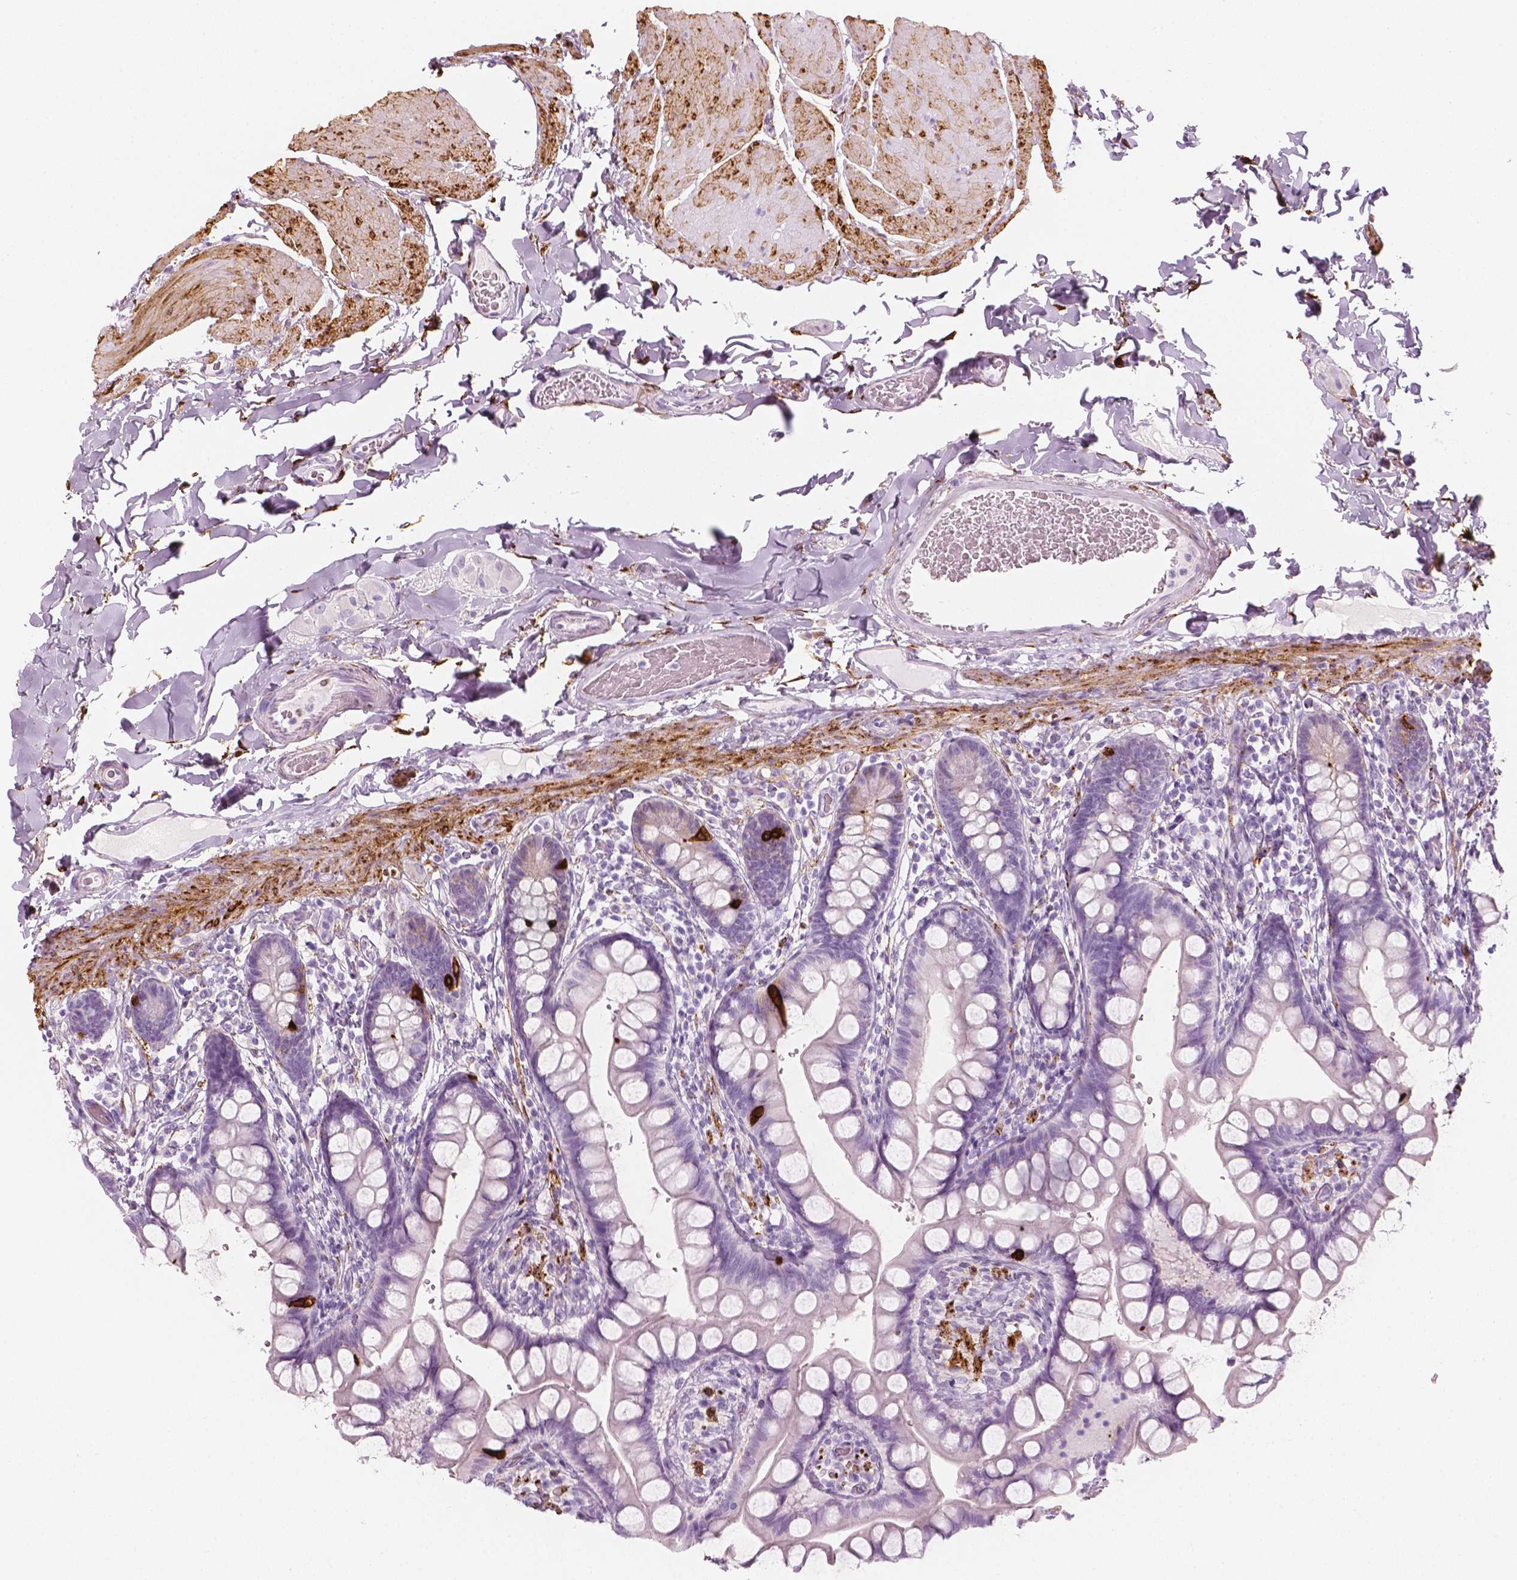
{"staining": {"intensity": "strong", "quantity": "<25%", "location": "cytoplasmic/membranous"}, "tissue": "small intestine", "cell_type": "Glandular cells", "image_type": "normal", "snomed": [{"axis": "morphology", "description": "Normal tissue, NOS"}, {"axis": "topography", "description": "Small intestine"}], "caption": "Brown immunohistochemical staining in normal human small intestine exhibits strong cytoplasmic/membranous expression in about <25% of glandular cells.", "gene": "CES1", "patient": {"sex": "male", "age": 70}}